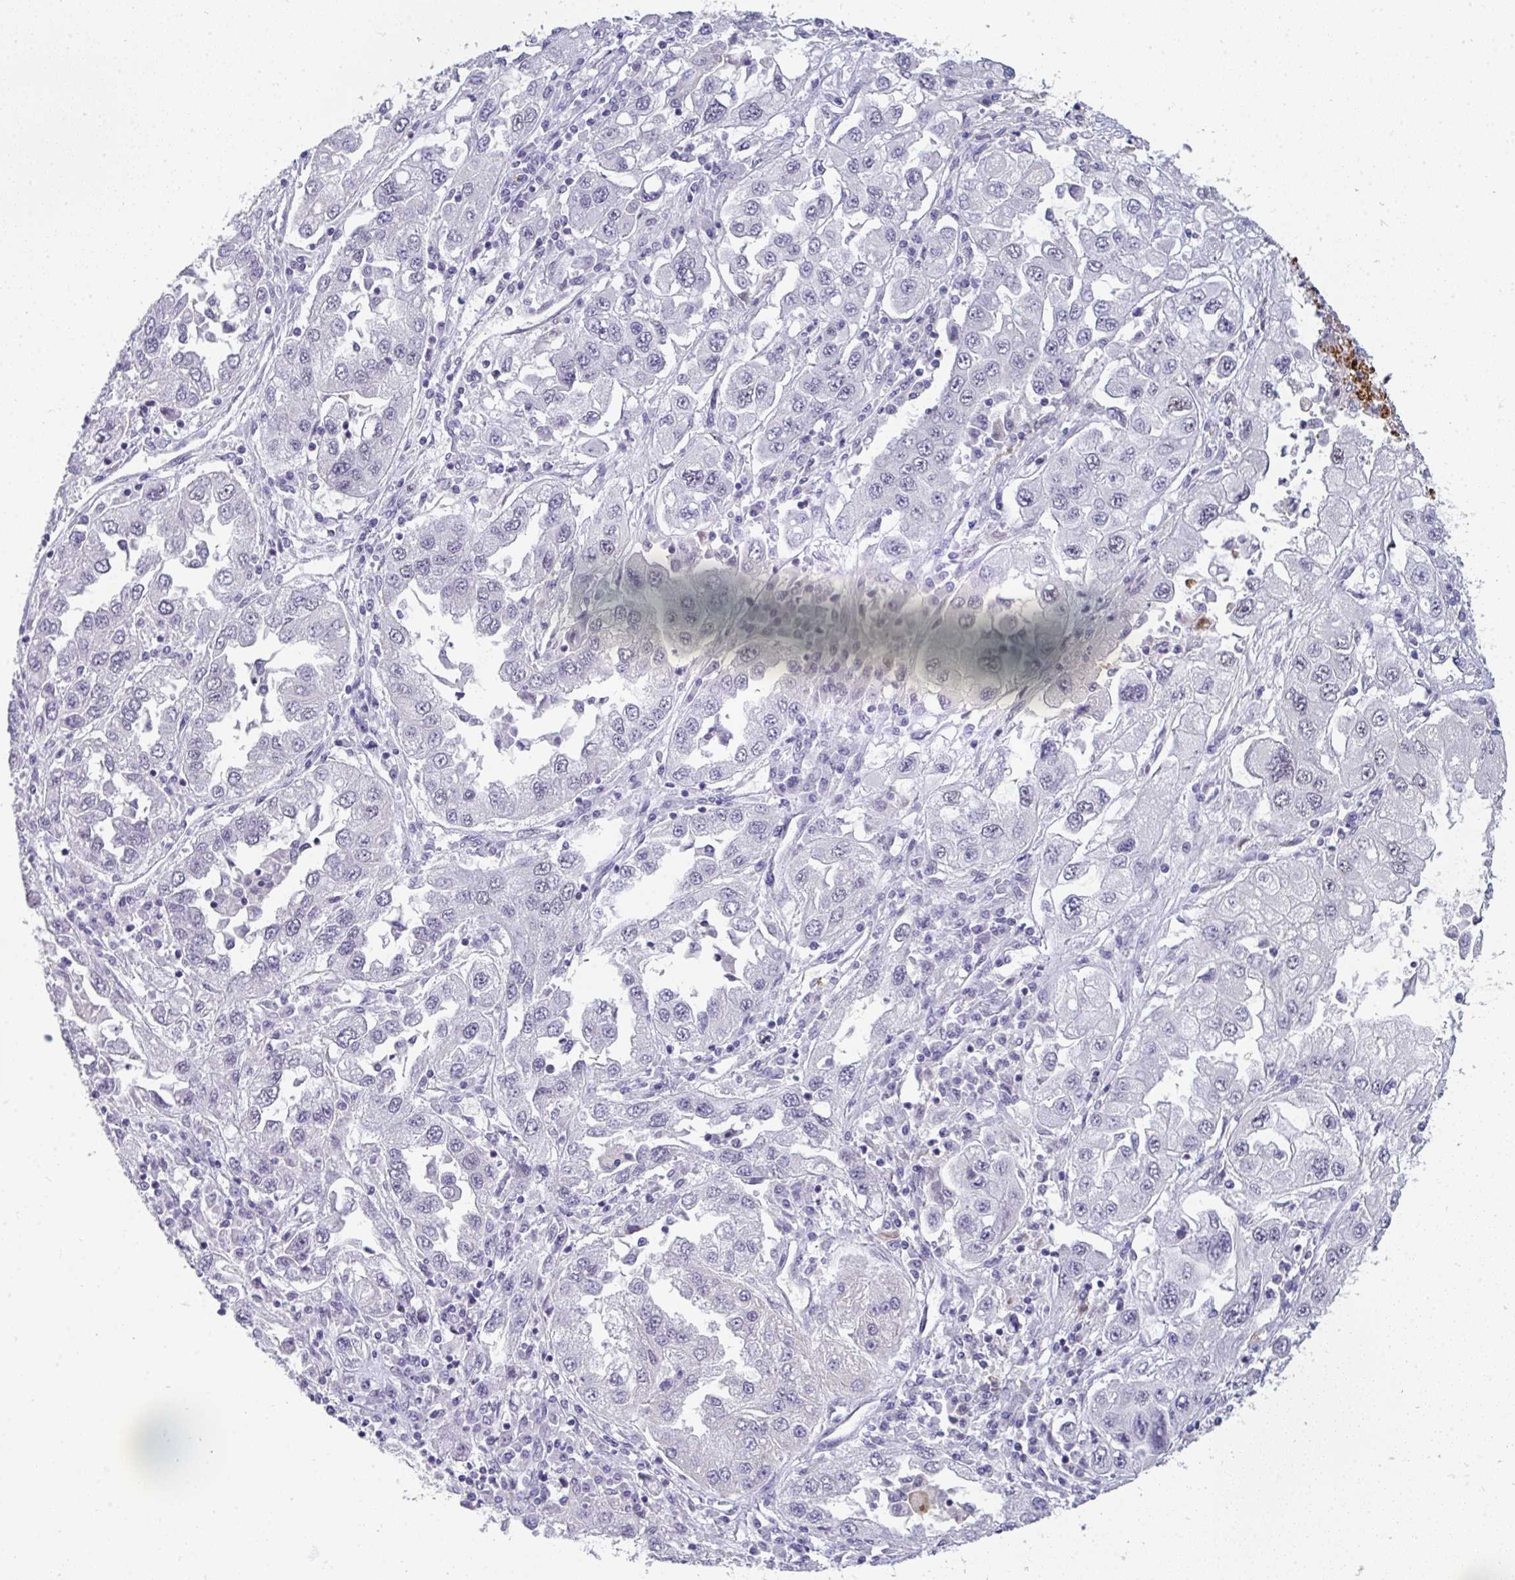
{"staining": {"intensity": "negative", "quantity": "none", "location": "none"}, "tissue": "lung cancer", "cell_type": "Tumor cells", "image_type": "cancer", "snomed": [{"axis": "morphology", "description": "Adenocarcinoma, NOS"}, {"axis": "morphology", "description": "Adenocarcinoma primary or metastatic"}, {"axis": "topography", "description": "Lung"}], "caption": "This photomicrograph is of adenocarcinoma primary or metastatic (lung) stained with immunohistochemistry (IHC) to label a protein in brown with the nuclei are counter-stained blue. There is no staining in tumor cells.", "gene": "TNMD", "patient": {"sex": "male", "age": 74}}